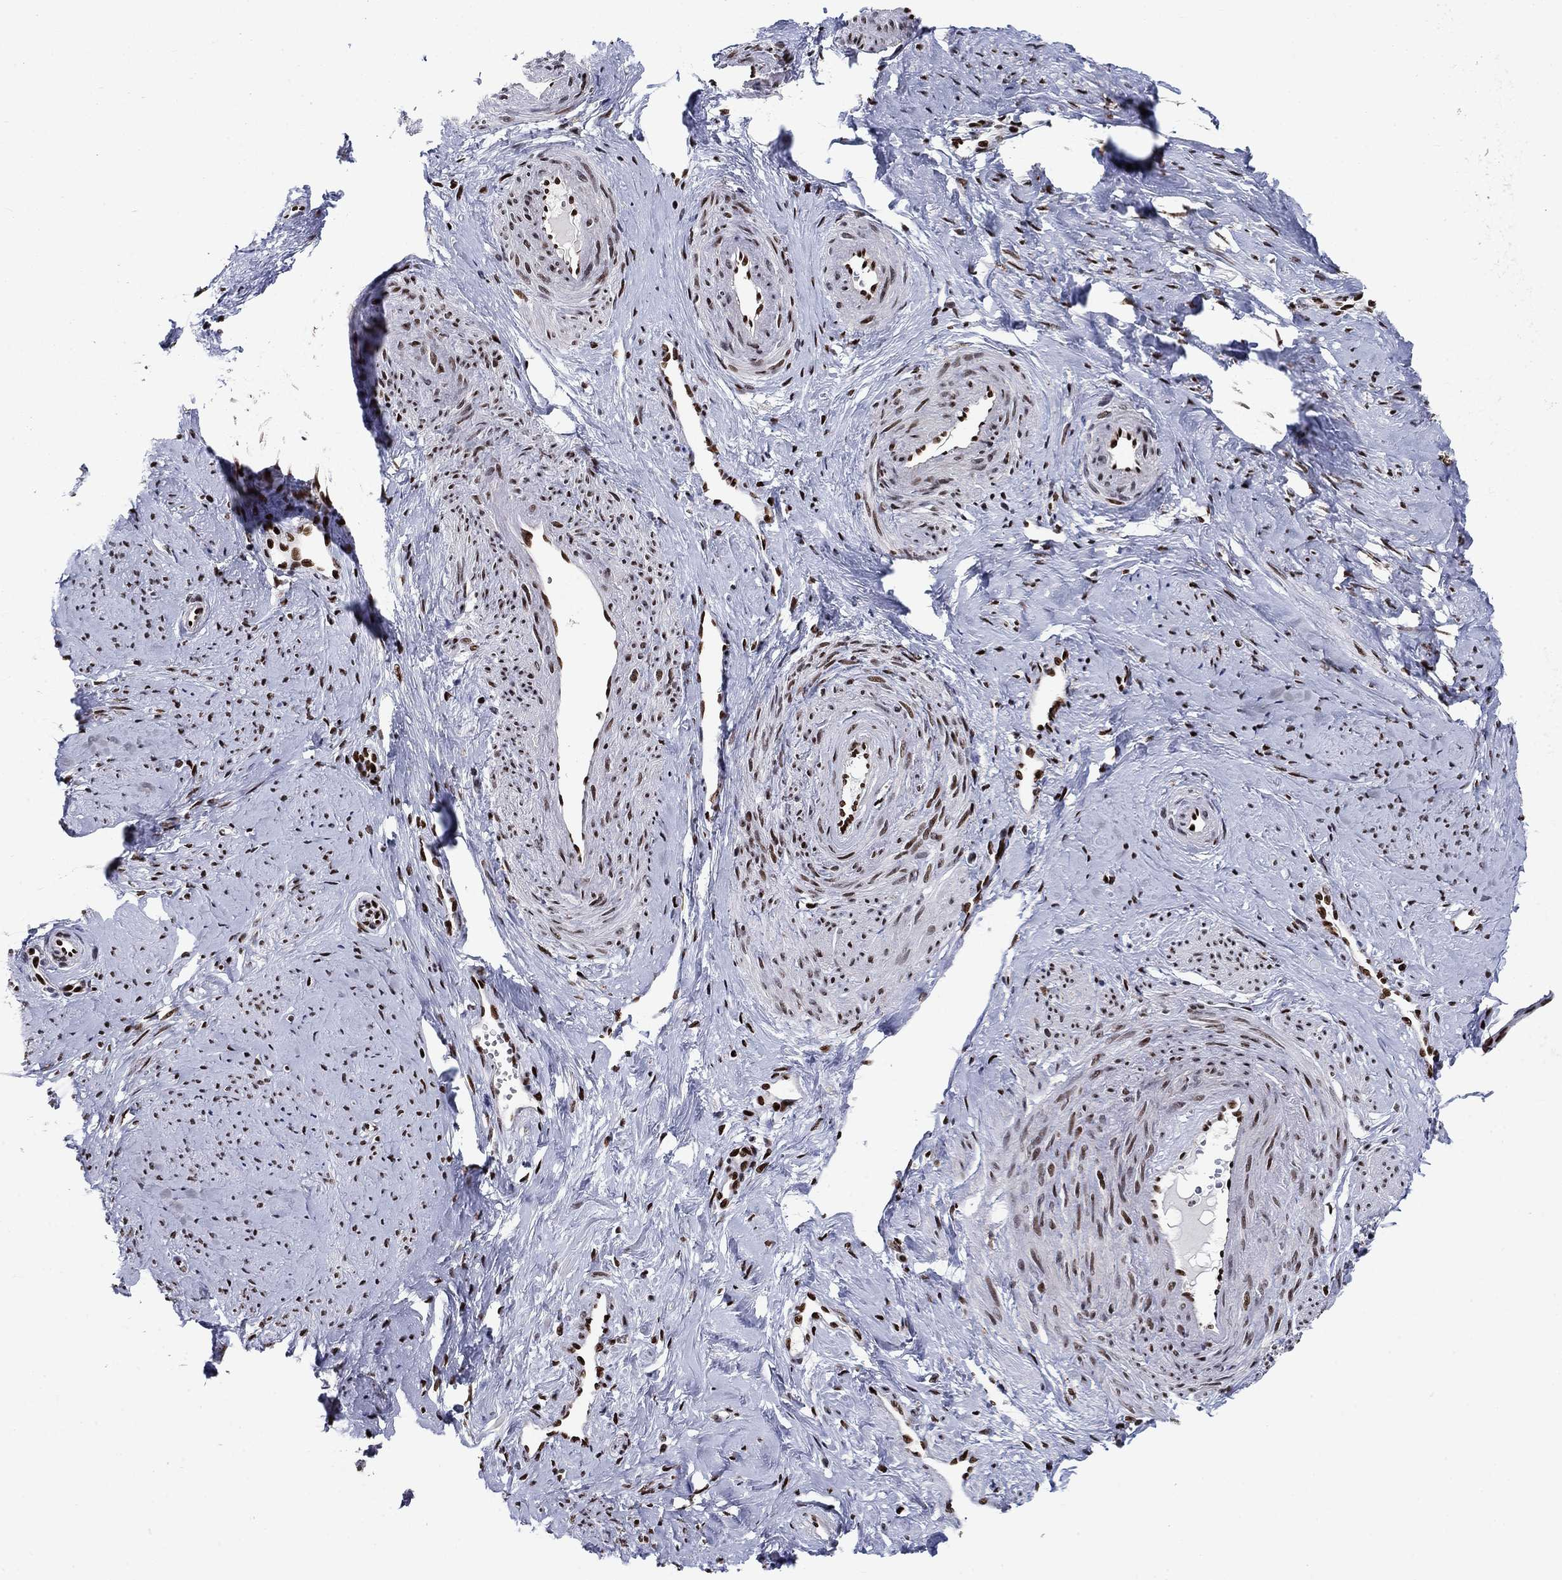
{"staining": {"intensity": "strong", "quantity": ">75%", "location": "nuclear"}, "tissue": "smooth muscle", "cell_type": "Smooth muscle cells", "image_type": "normal", "snomed": [{"axis": "morphology", "description": "Normal tissue, NOS"}, {"axis": "topography", "description": "Smooth muscle"}], "caption": "Immunohistochemistry (IHC) histopathology image of unremarkable human smooth muscle stained for a protein (brown), which reveals high levels of strong nuclear expression in approximately >75% of smooth muscle cells.", "gene": "RPRD1B", "patient": {"sex": "female", "age": 48}}